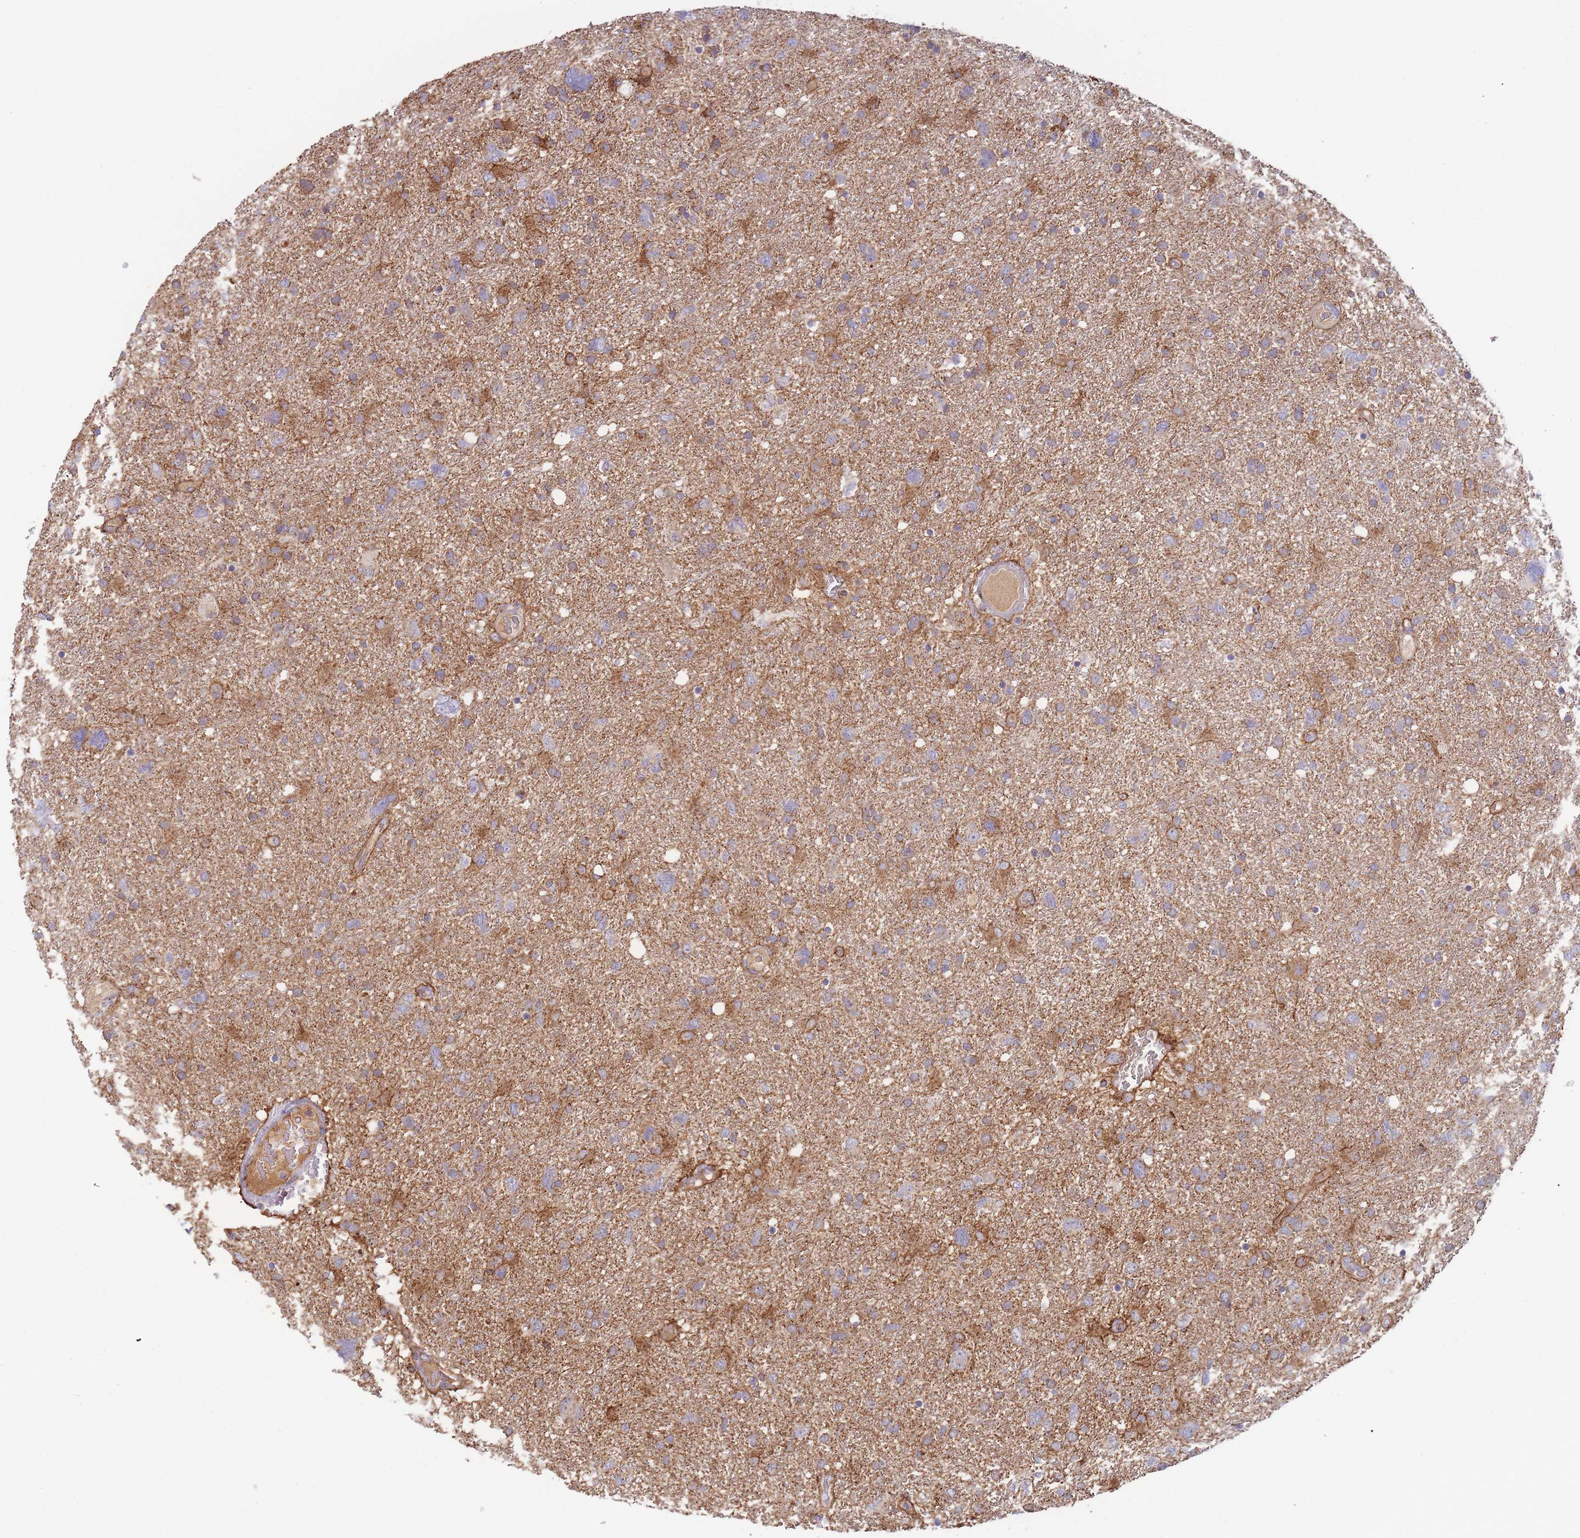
{"staining": {"intensity": "moderate", "quantity": "<25%", "location": "cytoplasmic/membranous"}, "tissue": "glioma", "cell_type": "Tumor cells", "image_type": "cancer", "snomed": [{"axis": "morphology", "description": "Glioma, malignant, High grade"}, {"axis": "topography", "description": "Brain"}], "caption": "Immunohistochemistry photomicrograph of glioma stained for a protein (brown), which demonstrates low levels of moderate cytoplasmic/membranous positivity in about <25% of tumor cells.", "gene": "MRPL17", "patient": {"sex": "male", "age": 61}}